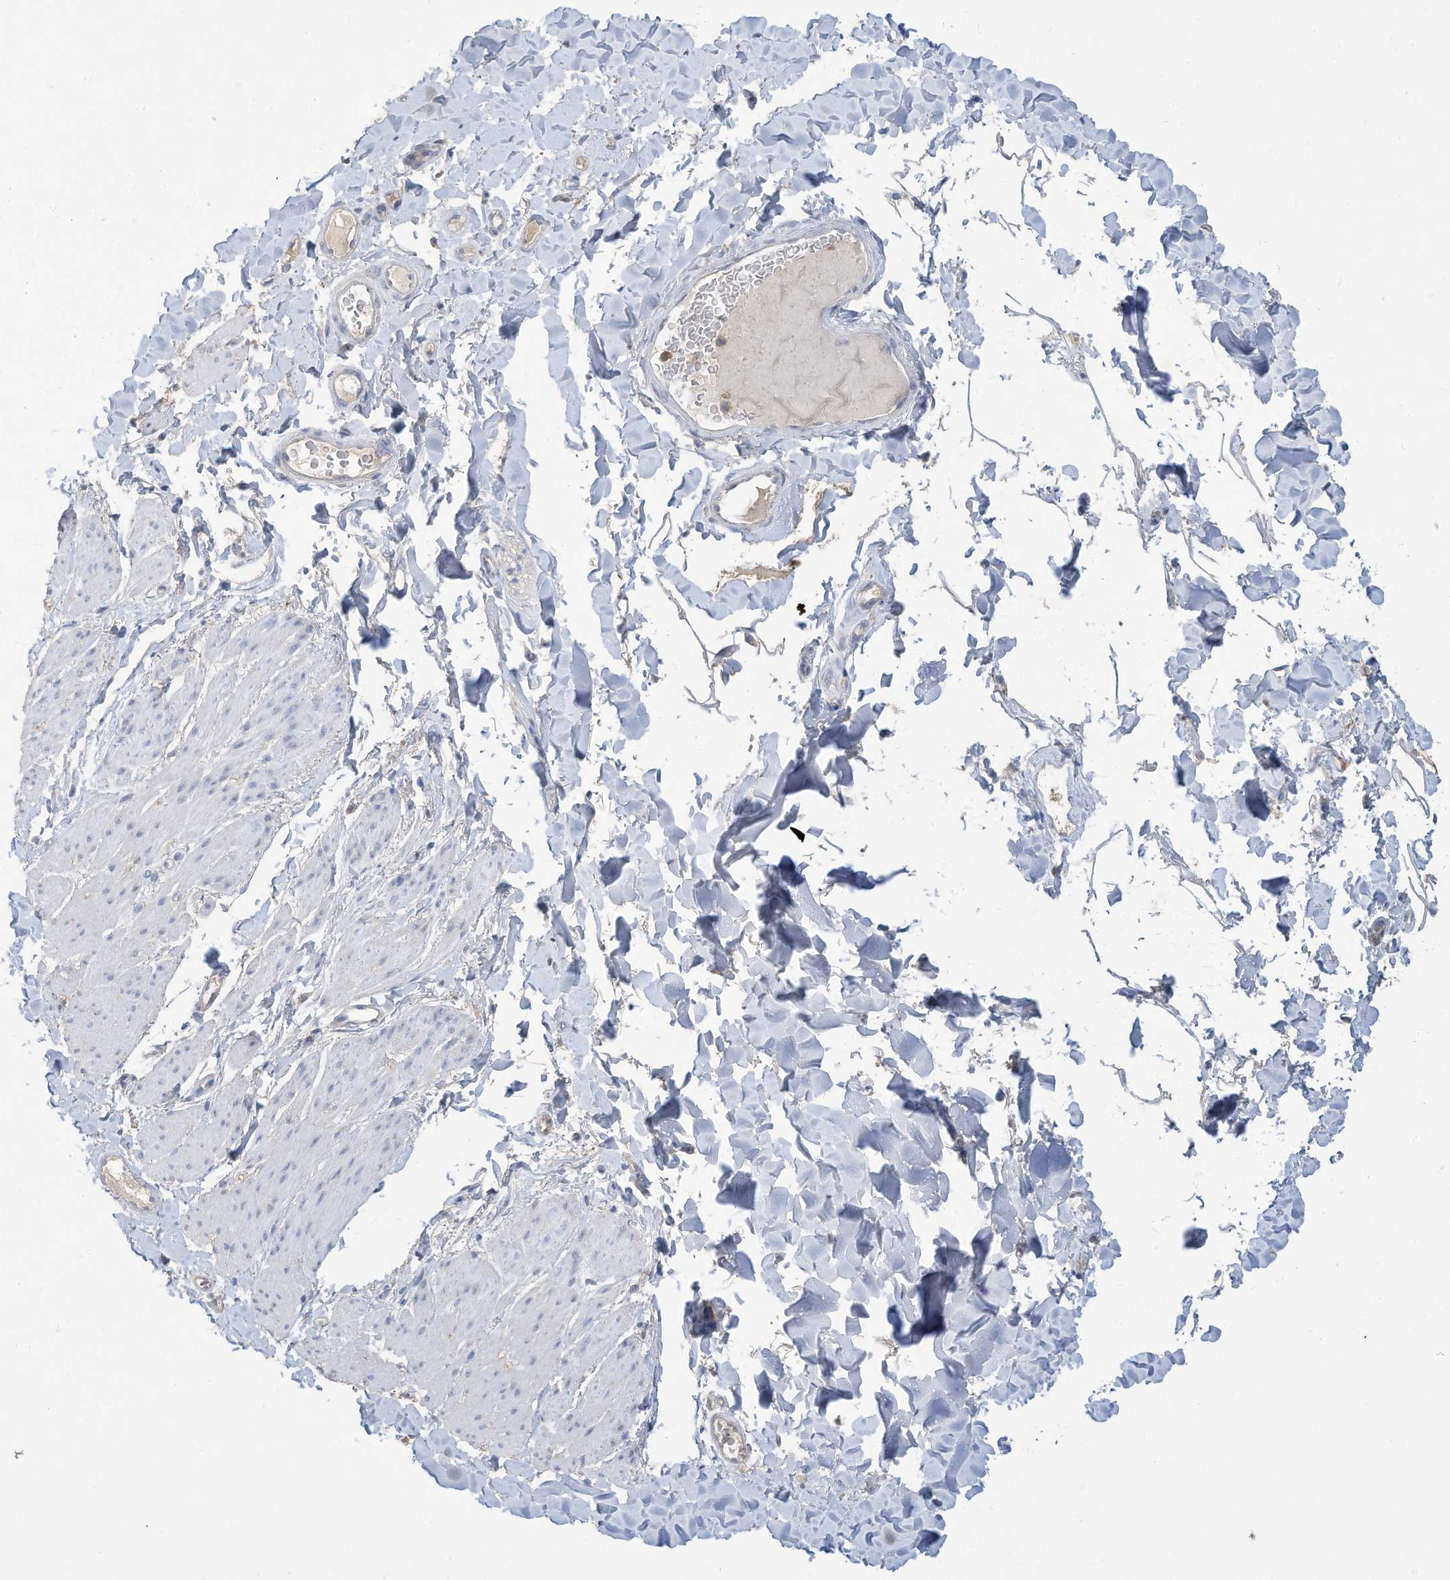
{"staining": {"intensity": "negative", "quantity": "none", "location": "none"}, "tissue": "smooth muscle", "cell_type": "Smooth muscle cells", "image_type": "normal", "snomed": [{"axis": "morphology", "description": "Normal tissue, NOS"}, {"axis": "topography", "description": "Colon"}, {"axis": "topography", "description": "Peripheral nerve tissue"}], "caption": "DAB (3,3'-diaminobenzidine) immunohistochemical staining of unremarkable smooth muscle exhibits no significant staining in smooth muscle cells.", "gene": "HAS3", "patient": {"sex": "female", "age": 61}}